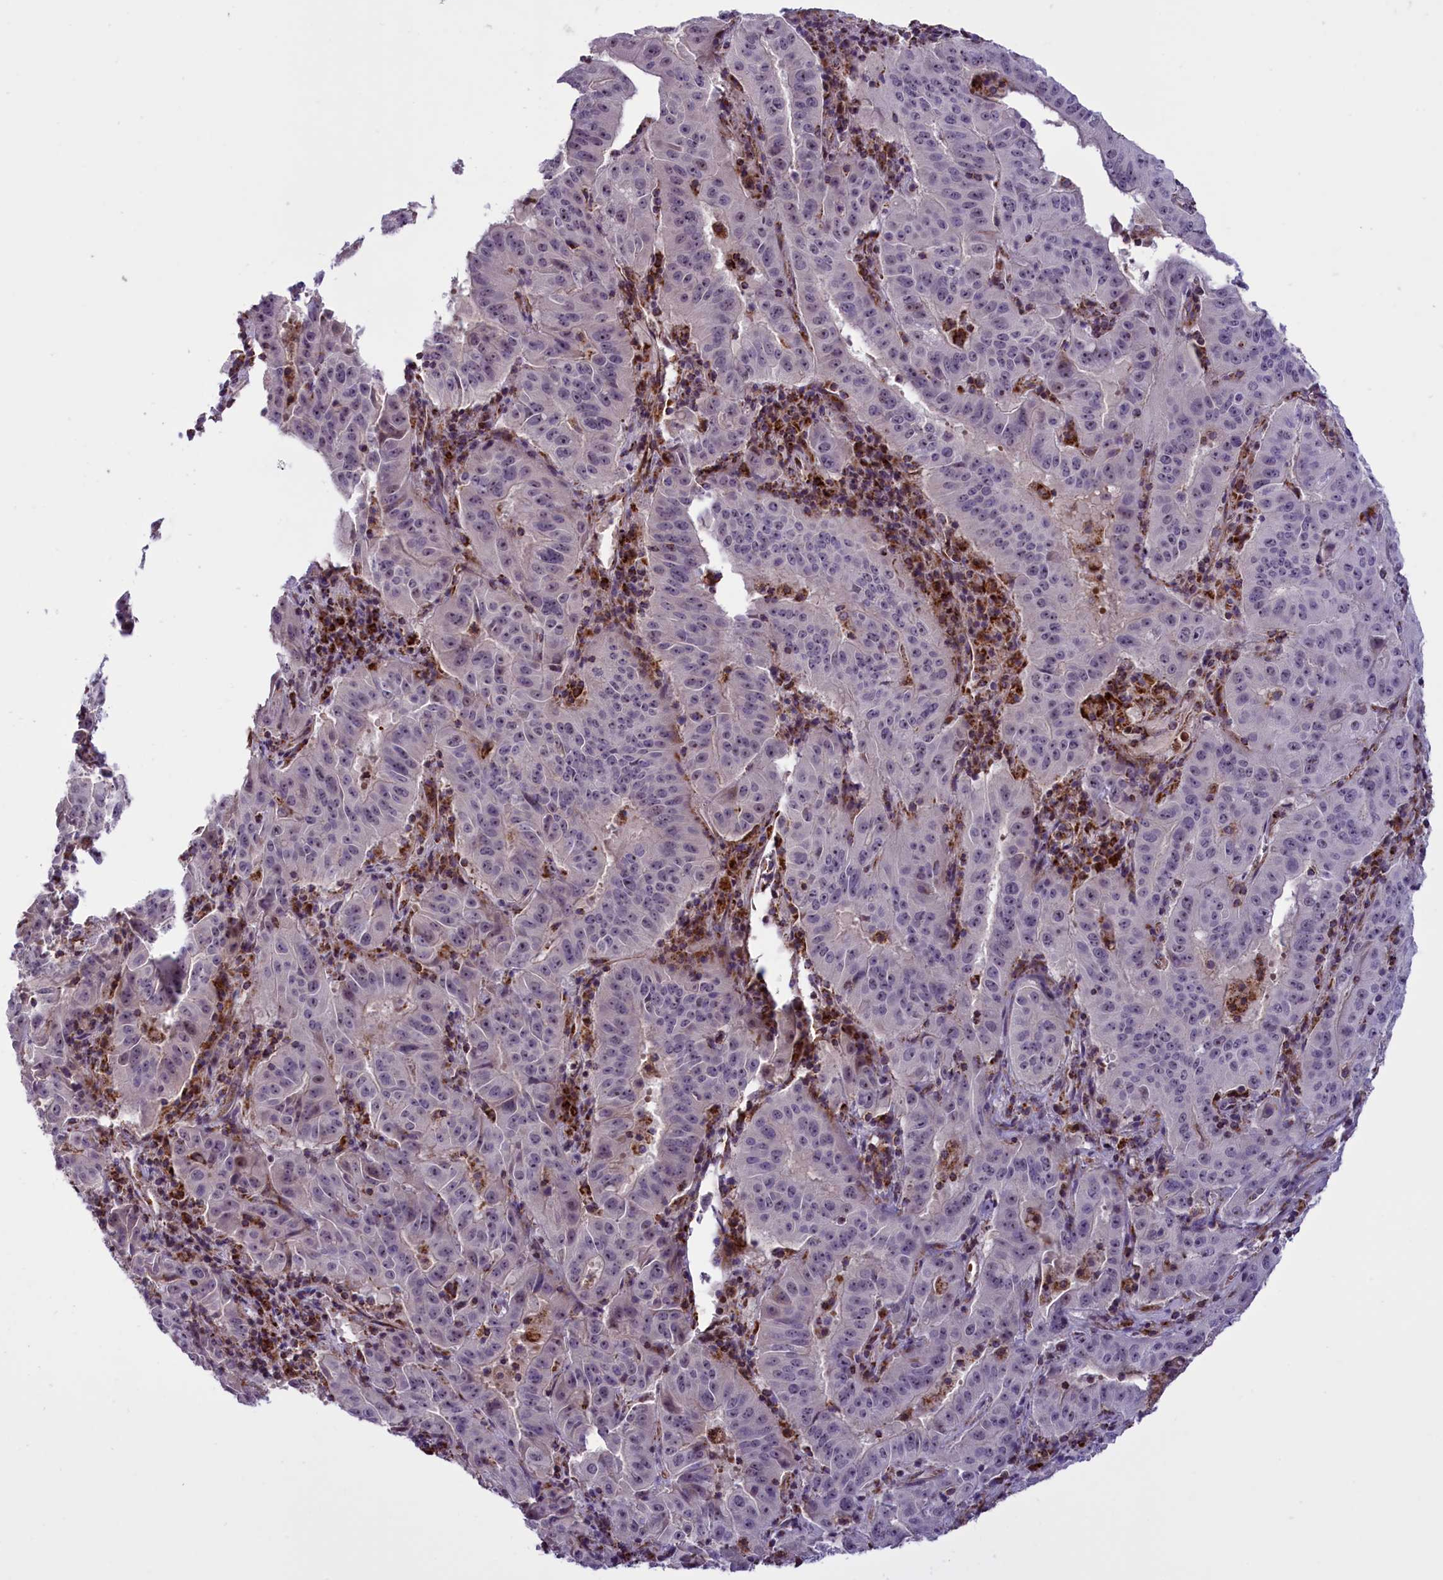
{"staining": {"intensity": "negative", "quantity": "none", "location": "none"}, "tissue": "pancreatic cancer", "cell_type": "Tumor cells", "image_type": "cancer", "snomed": [{"axis": "morphology", "description": "Adenocarcinoma, NOS"}, {"axis": "topography", "description": "Pancreas"}], "caption": "This is a photomicrograph of immunohistochemistry staining of pancreatic adenocarcinoma, which shows no staining in tumor cells.", "gene": "NDUFS5", "patient": {"sex": "male", "age": 63}}